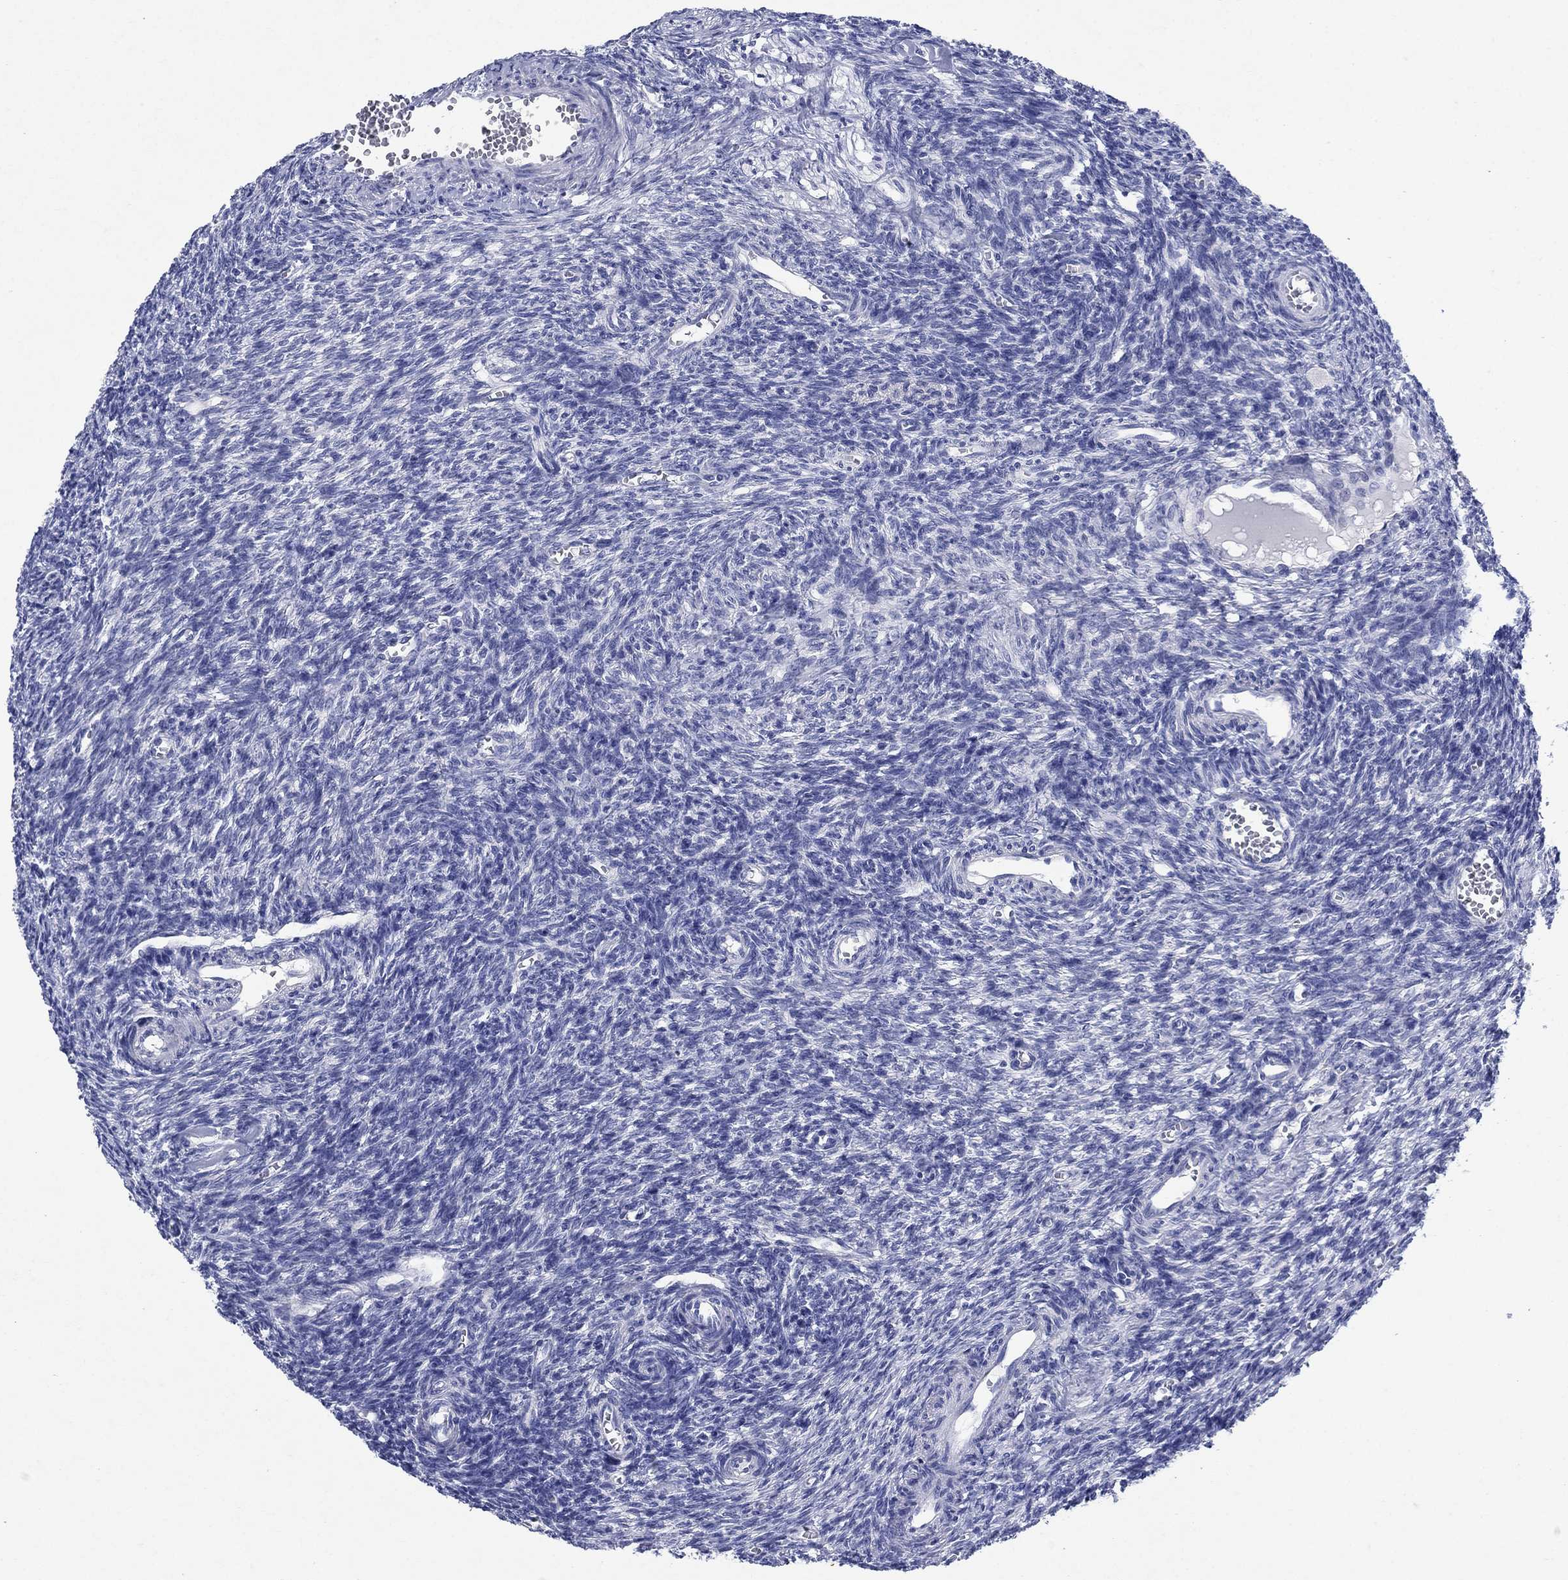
{"staining": {"intensity": "negative", "quantity": "none", "location": "none"}, "tissue": "ovary", "cell_type": "Follicle cells", "image_type": "normal", "snomed": [{"axis": "morphology", "description": "Normal tissue, NOS"}, {"axis": "topography", "description": "Ovary"}], "caption": "Micrograph shows no protein staining in follicle cells of benign ovary. (Brightfield microscopy of DAB IHC at high magnification).", "gene": "SULT2B1", "patient": {"sex": "female", "age": 27}}